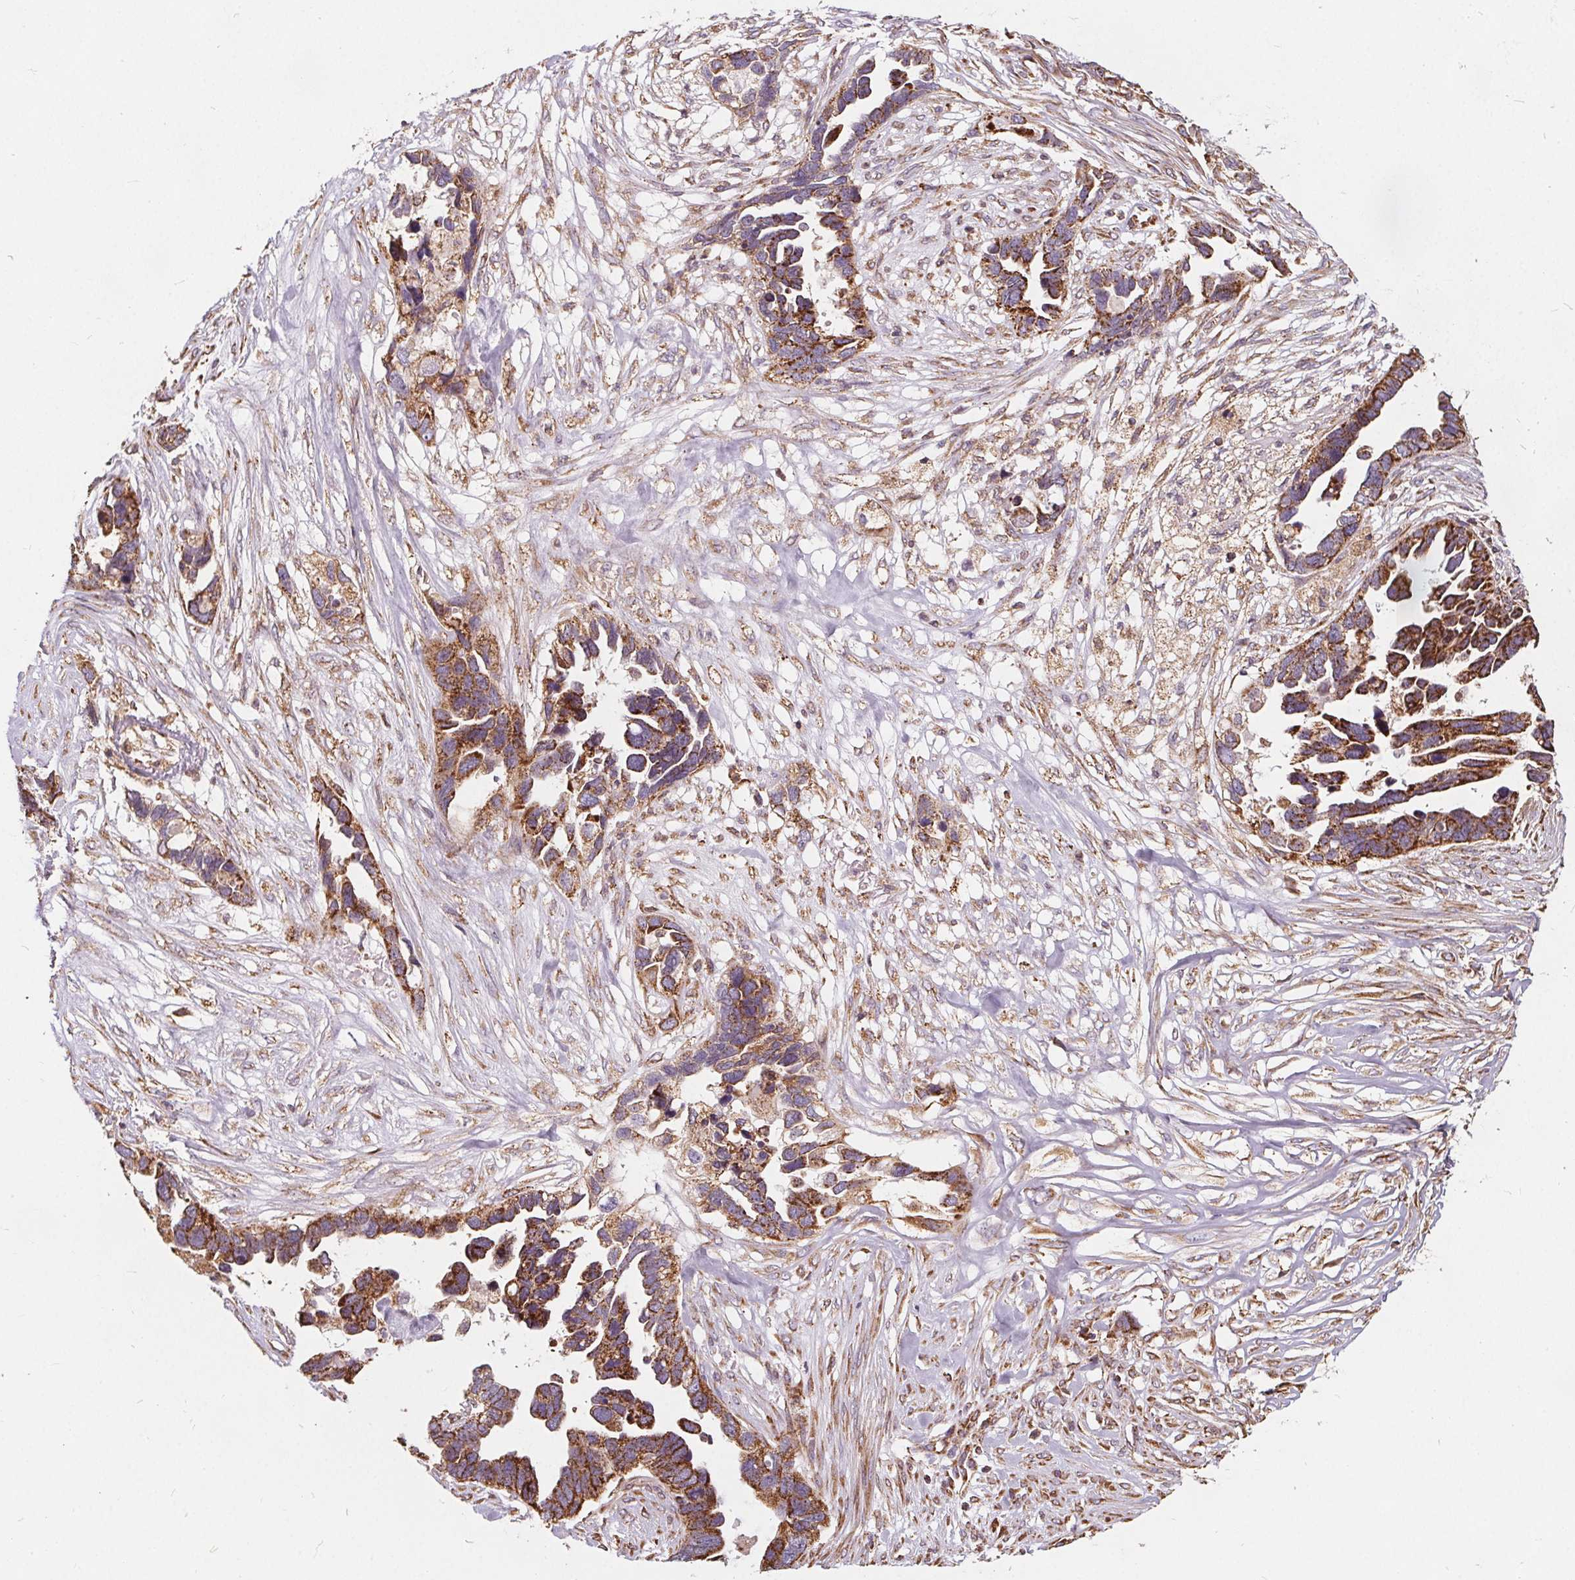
{"staining": {"intensity": "moderate", "quantity": ">75%", "location": "cytoplasmic/membranous"}, "tissue": "ovarian cancer", "cell_type": "Tumor cells", "image_type": "cancer", "snomed": [{"axis": "morphology", "description": "Cystadenocarcinoma, serous, NOS"}, {"axis": "topography", "description": "Ovary"}], "caption": "High-power microscopy captured an immunohistochemistry image of serous cystadenocarcinoma (ovarian), revealing moderate cytoplasmic/membranous expression in approximately >75% of tumor cells.", "gene": "PLSCR3", "patient": {"sex": "female", "age": 54}}